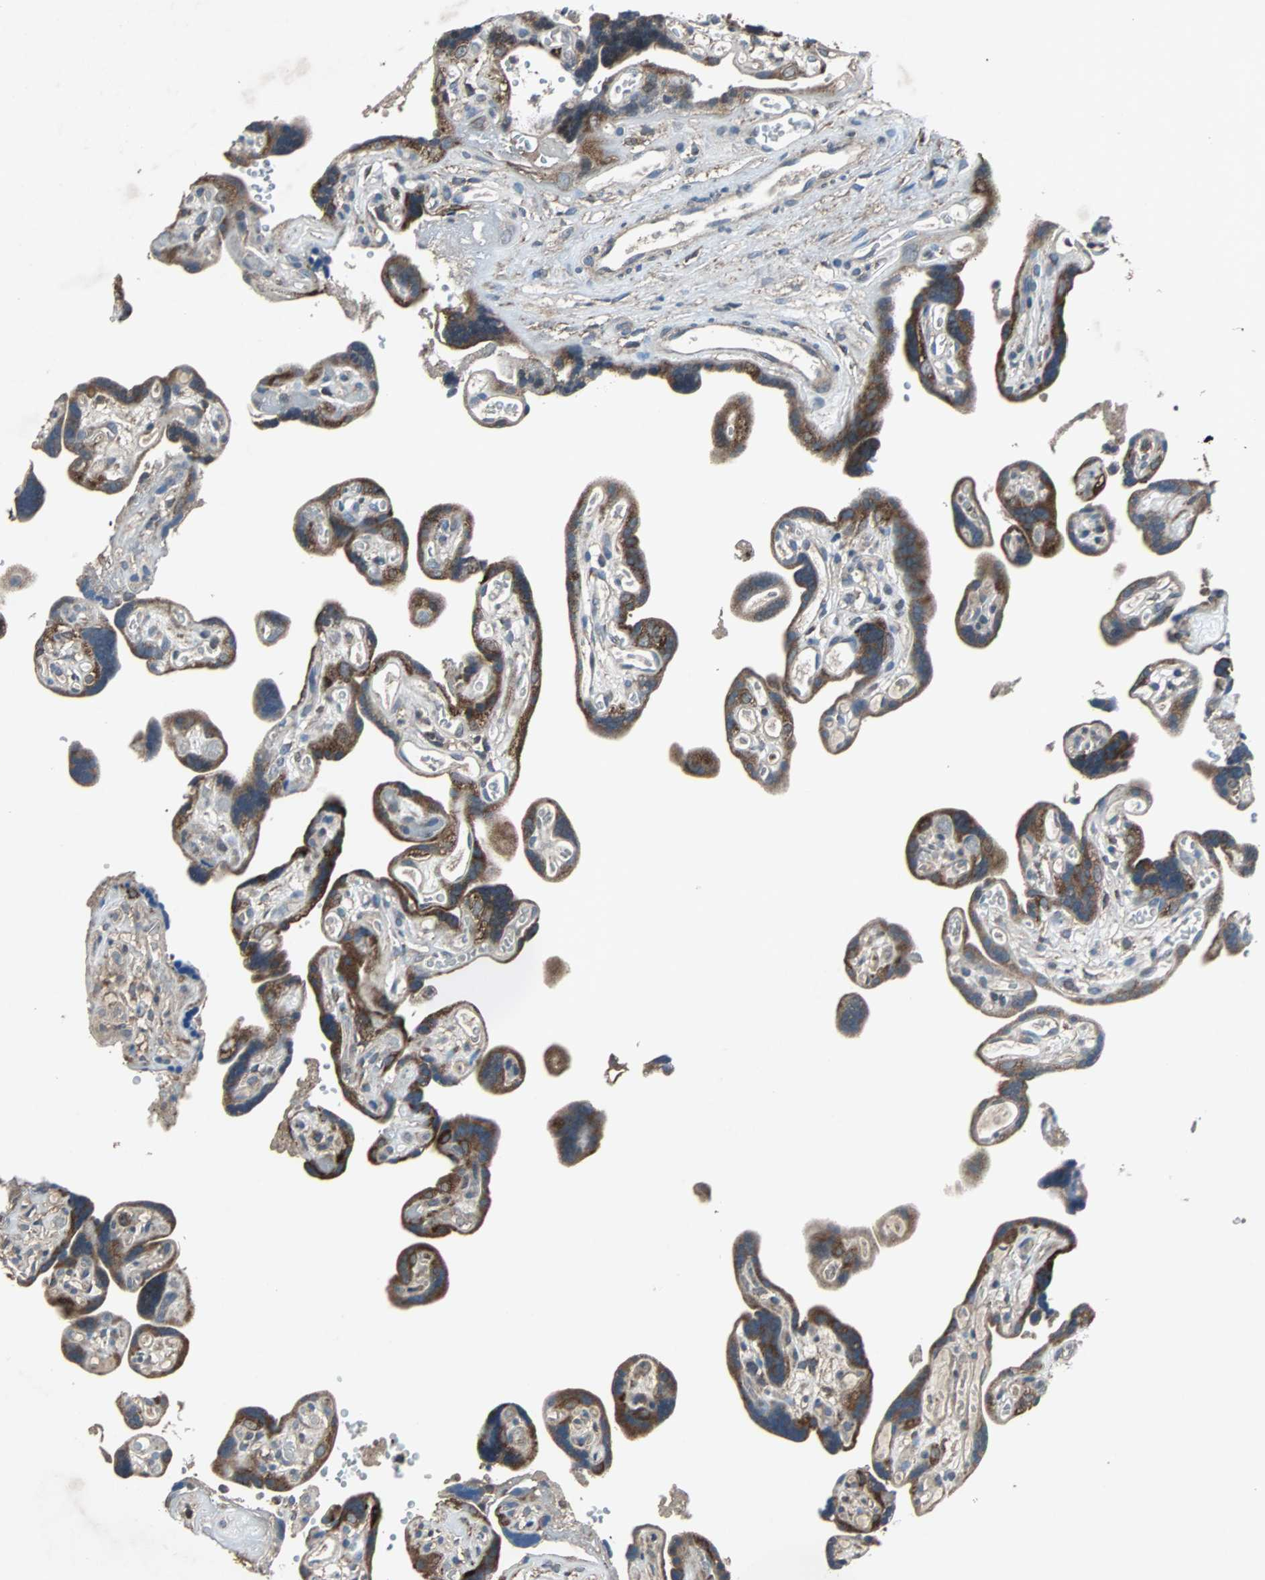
{"staining": {"intensity": "moderate", "quantity": ">75%", "location": "cytoplasmic/membranous"}, "tissue": "placenta", "cell_type": "Decidual cells", "image_type": "normal", "snomed": [{"axis": "morphology", "description": "Normal tissue, NOS"}, {"axis": "topography", "description": "Placenta"}], "caption": "This image shows IHC staining of unremarkable human placenta, with medium moderate cytoplasmic/membranous positivity in about >75% of decidual cells.", "gene": "SOS1", "patient": {"sex": "female", "age": 30}}